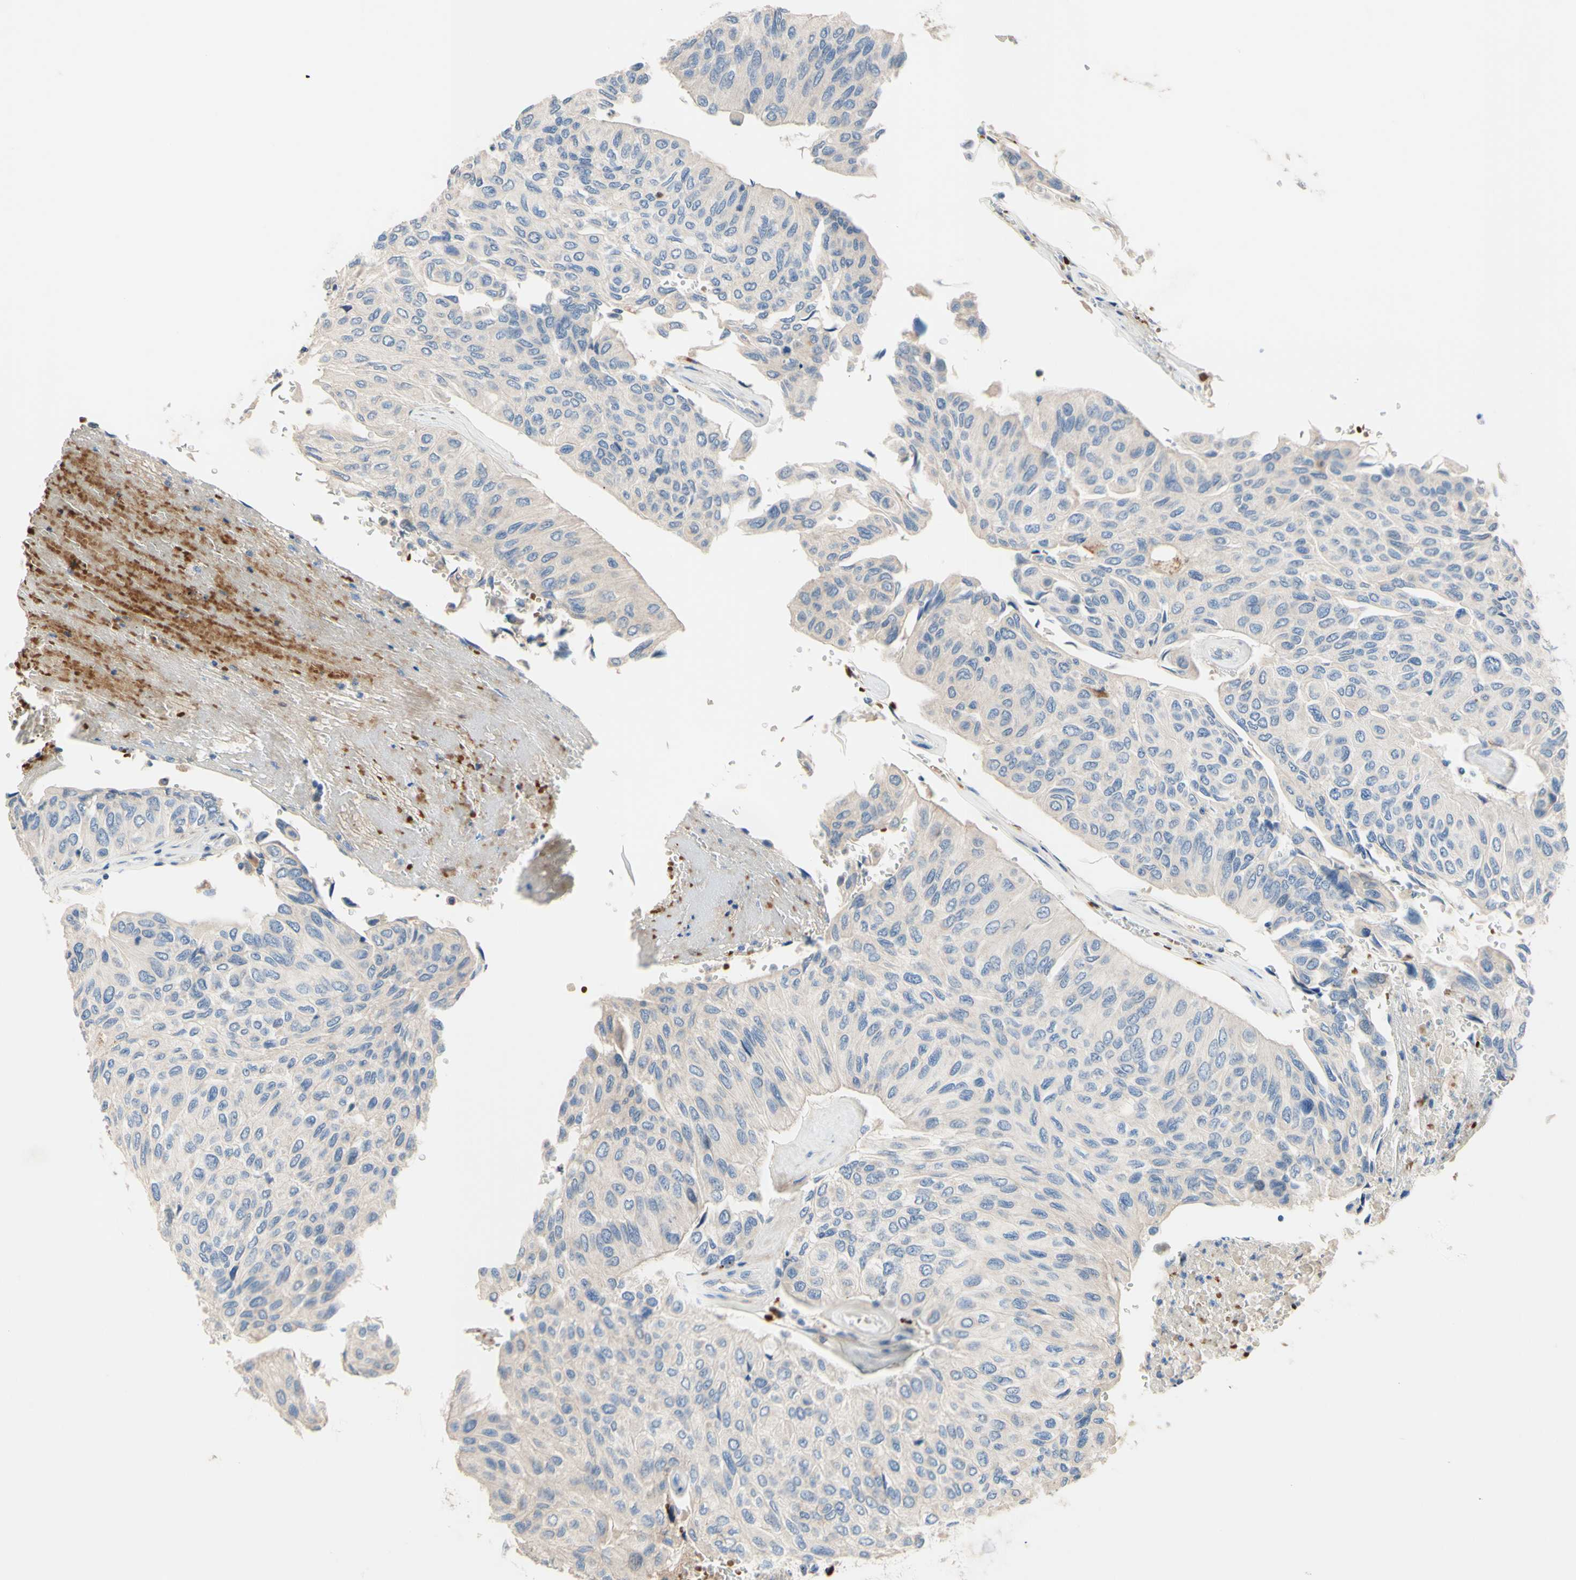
{"staining": {"intensity": "negative", "quantity": "none", "location": "none"}, "tissue": "urothelial cancer", "cell_type": "Tumor cells", "image_type": "cancer", "snomed": [{"axis": "morphology", "description": "Urothelial carcinoma, High grade"}, {"axis": "topography", "description": "Urinary bladder"}], "caption": "IHC of high-grade urothelial carcinoma shows no staining in tumor cells.", "gene": "CDON", "patient": {"sex": "male", "age": 66}}